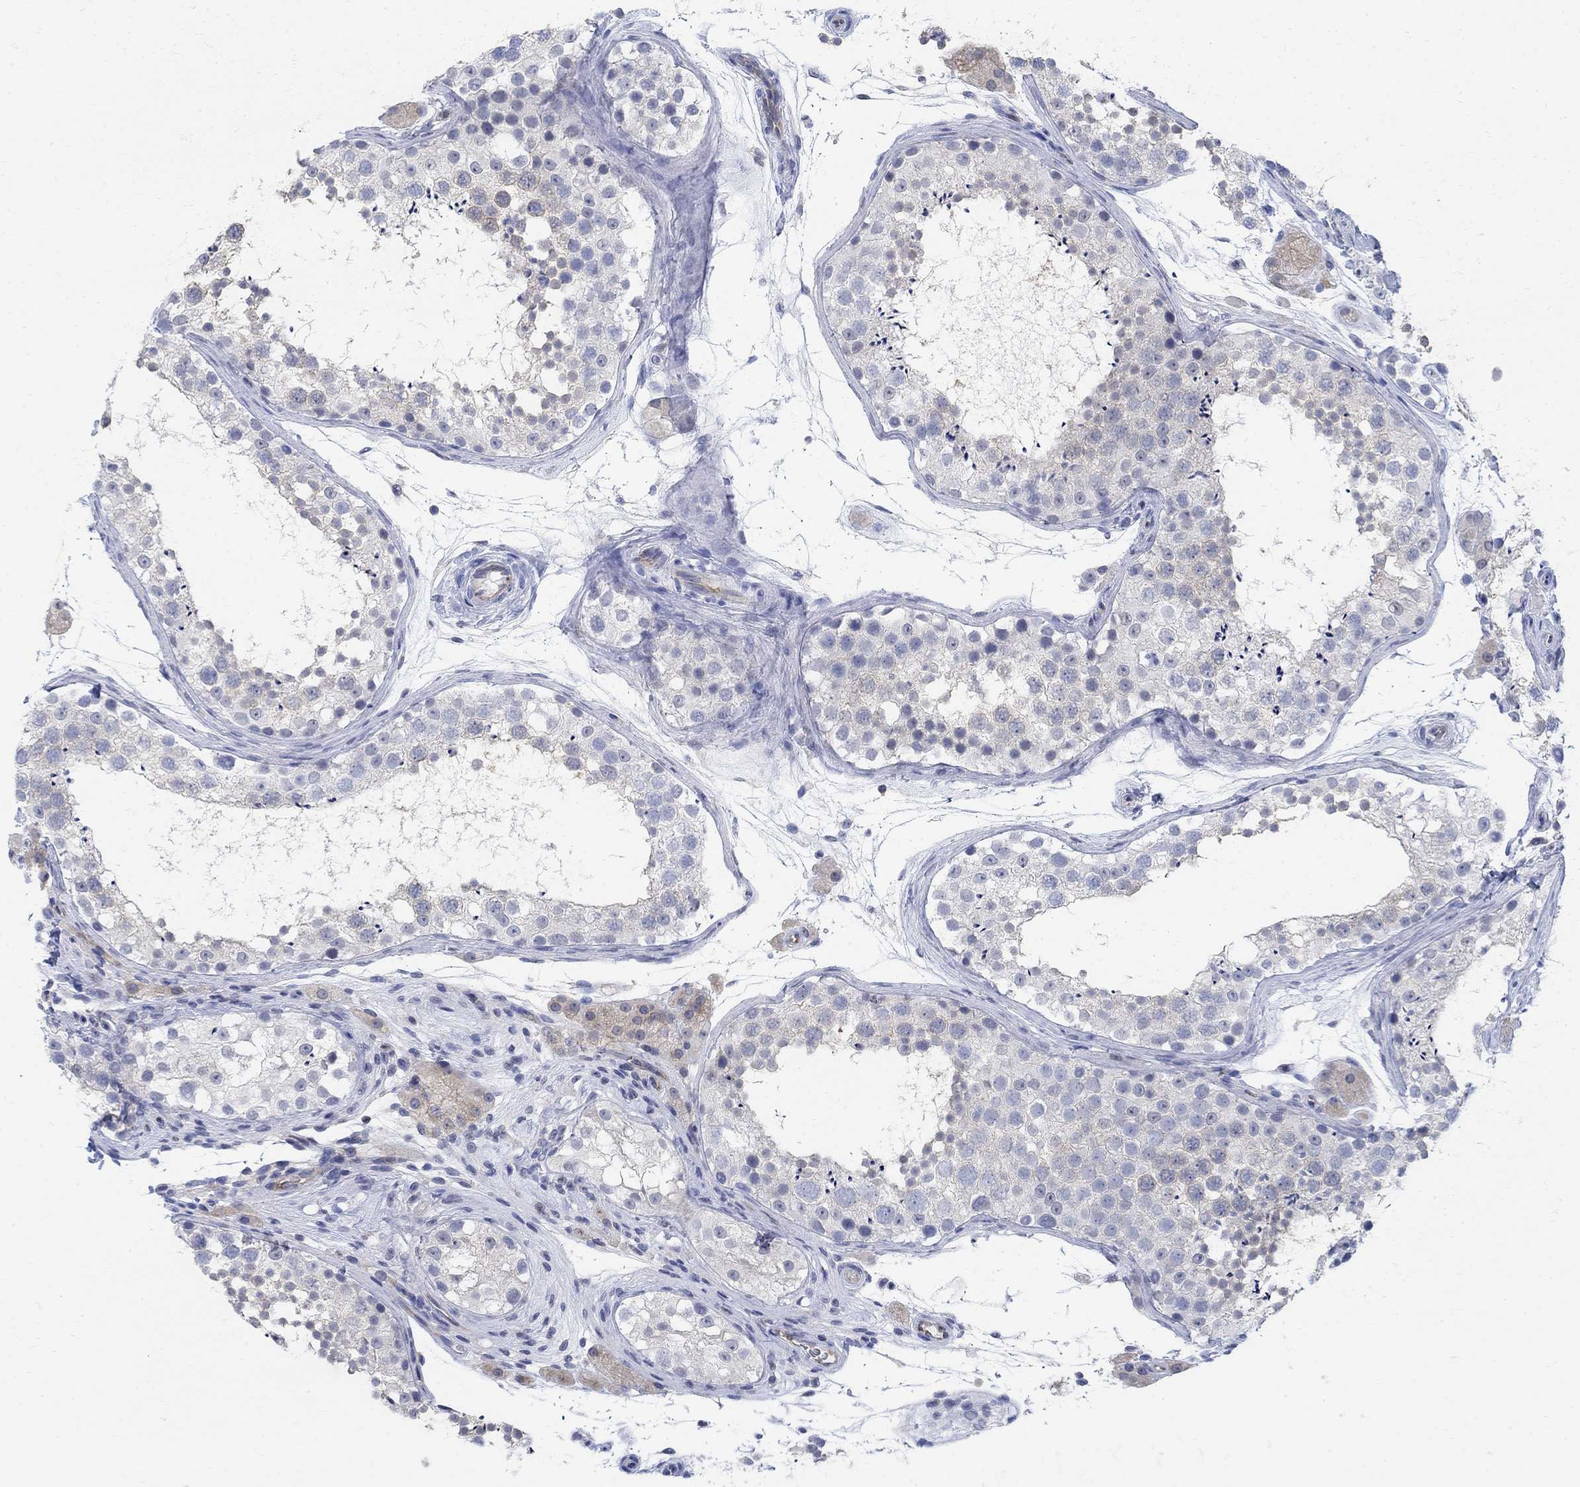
{"staining": {"intensity": "negative", "quantity": "none", "location": "none"}, "tissue": "testis", "cell_type": "Cells in seminiferous ducts", "image_type": "normal", "snomed": [{"axis": "morphology", "description": "Normal tissue, NOS"}, {"axis": "topography", "description": "Testis"}], "caption": "A micrograph of testis stained for a protein shows no brown staining in cells in seminiferous ducts. The staining was performed using DAB to visualize the protein expression in brown, while the nuclei were stained in blue with hematoxylin (Magnification: 20x).", "gene": "PHF21B", "patient": {"sex": "male", "age": 41}}